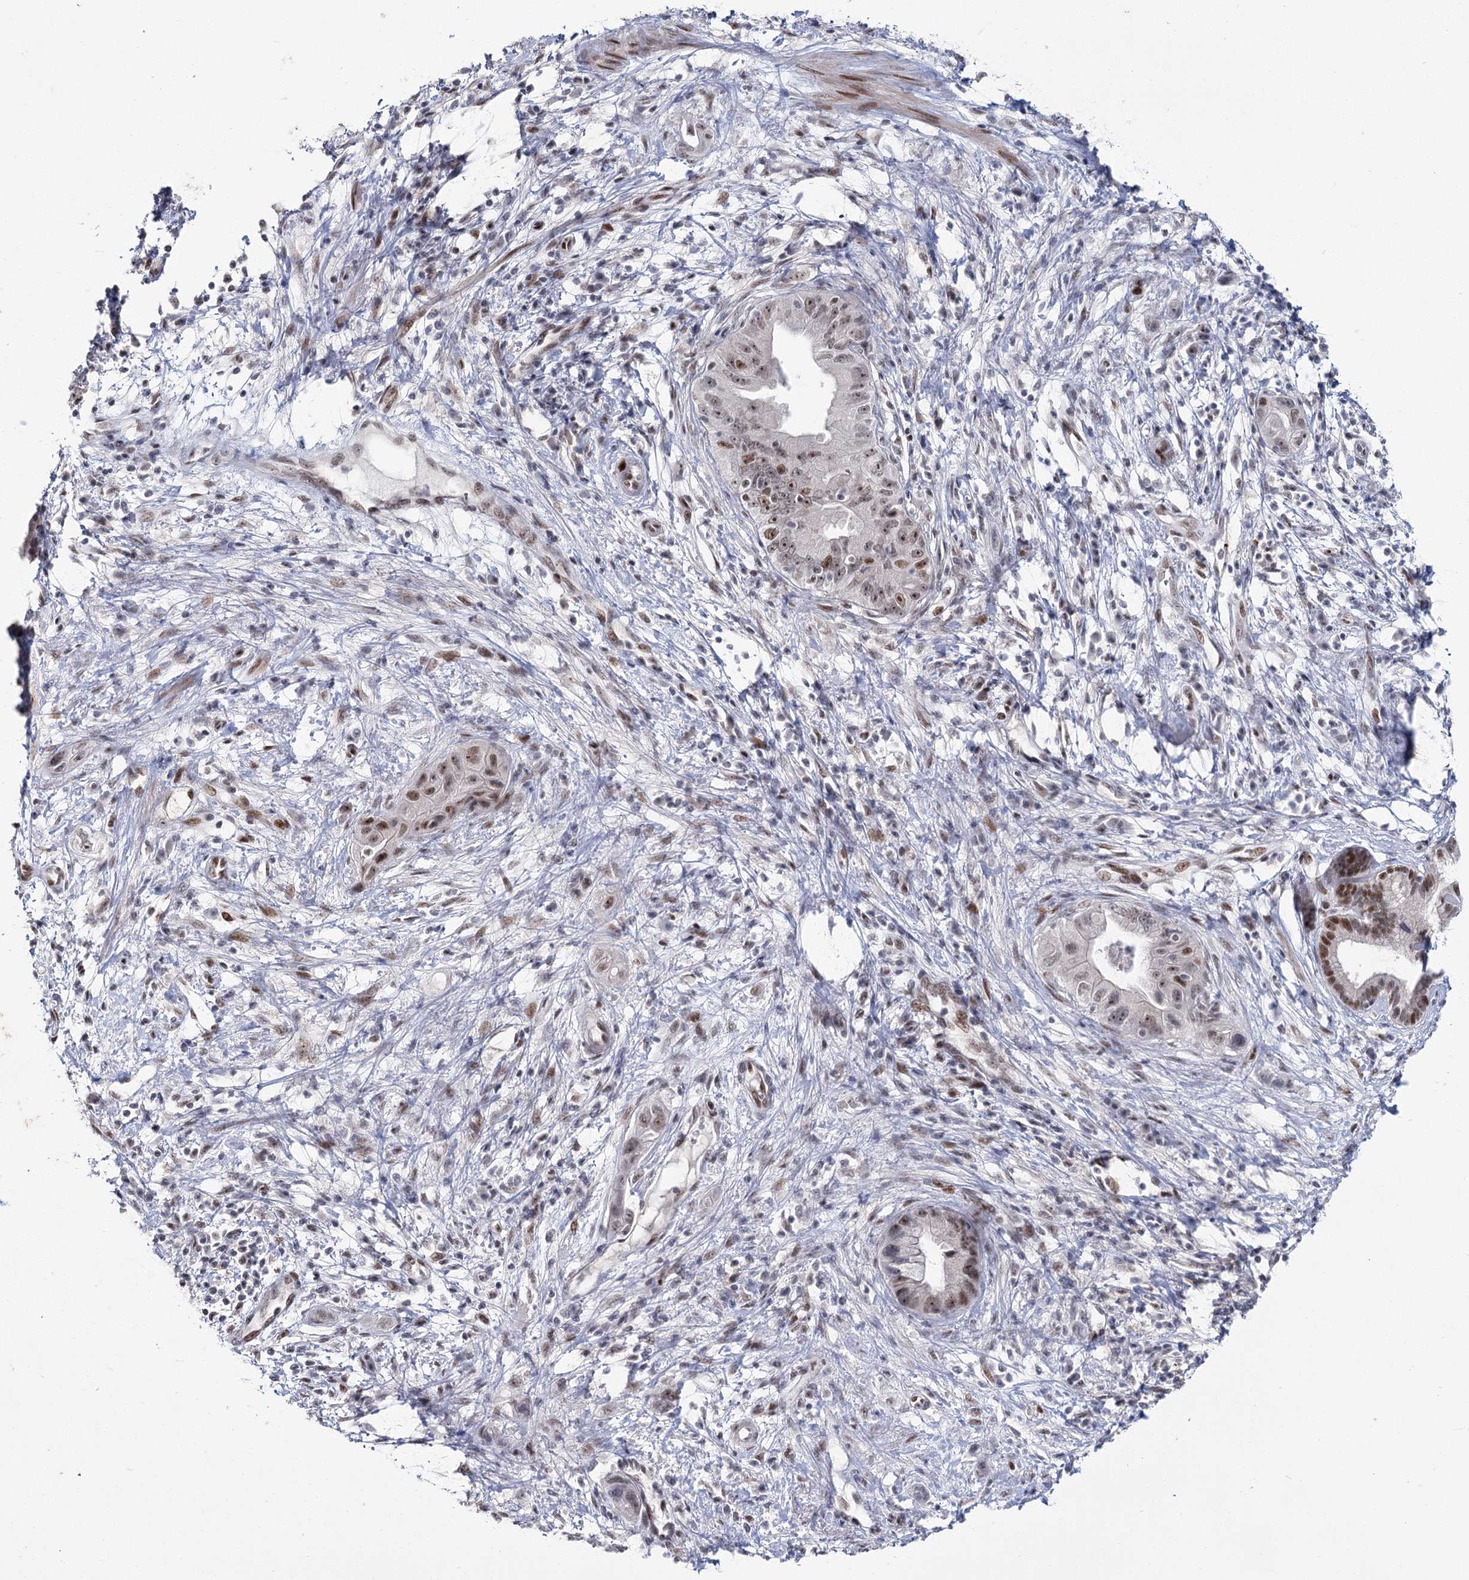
{"staining": {"intensity": "strong", "quantity": ">75%", "location": "nuclear"}, "tissue": "pancreatic cancer", "cell_type": "Tumor cells", "image_type": "cancer", "snomed": [{"axis": "morphology", "description": "Adenocarcinoma, NOS"}, {"axis": "topography", "description": "Pancreas"}], "caption": "A high-resolution photomicrograph shows immunohistochemistry (IHC) staining of pancreatic cancer, which shows strong nuclear expression in about >75% of tumor cells. (DAB = brown stain, brightfield microscopy at high magnification).", "gene": "SCAF8", "patient": {"sex": "female", "age": 73}}